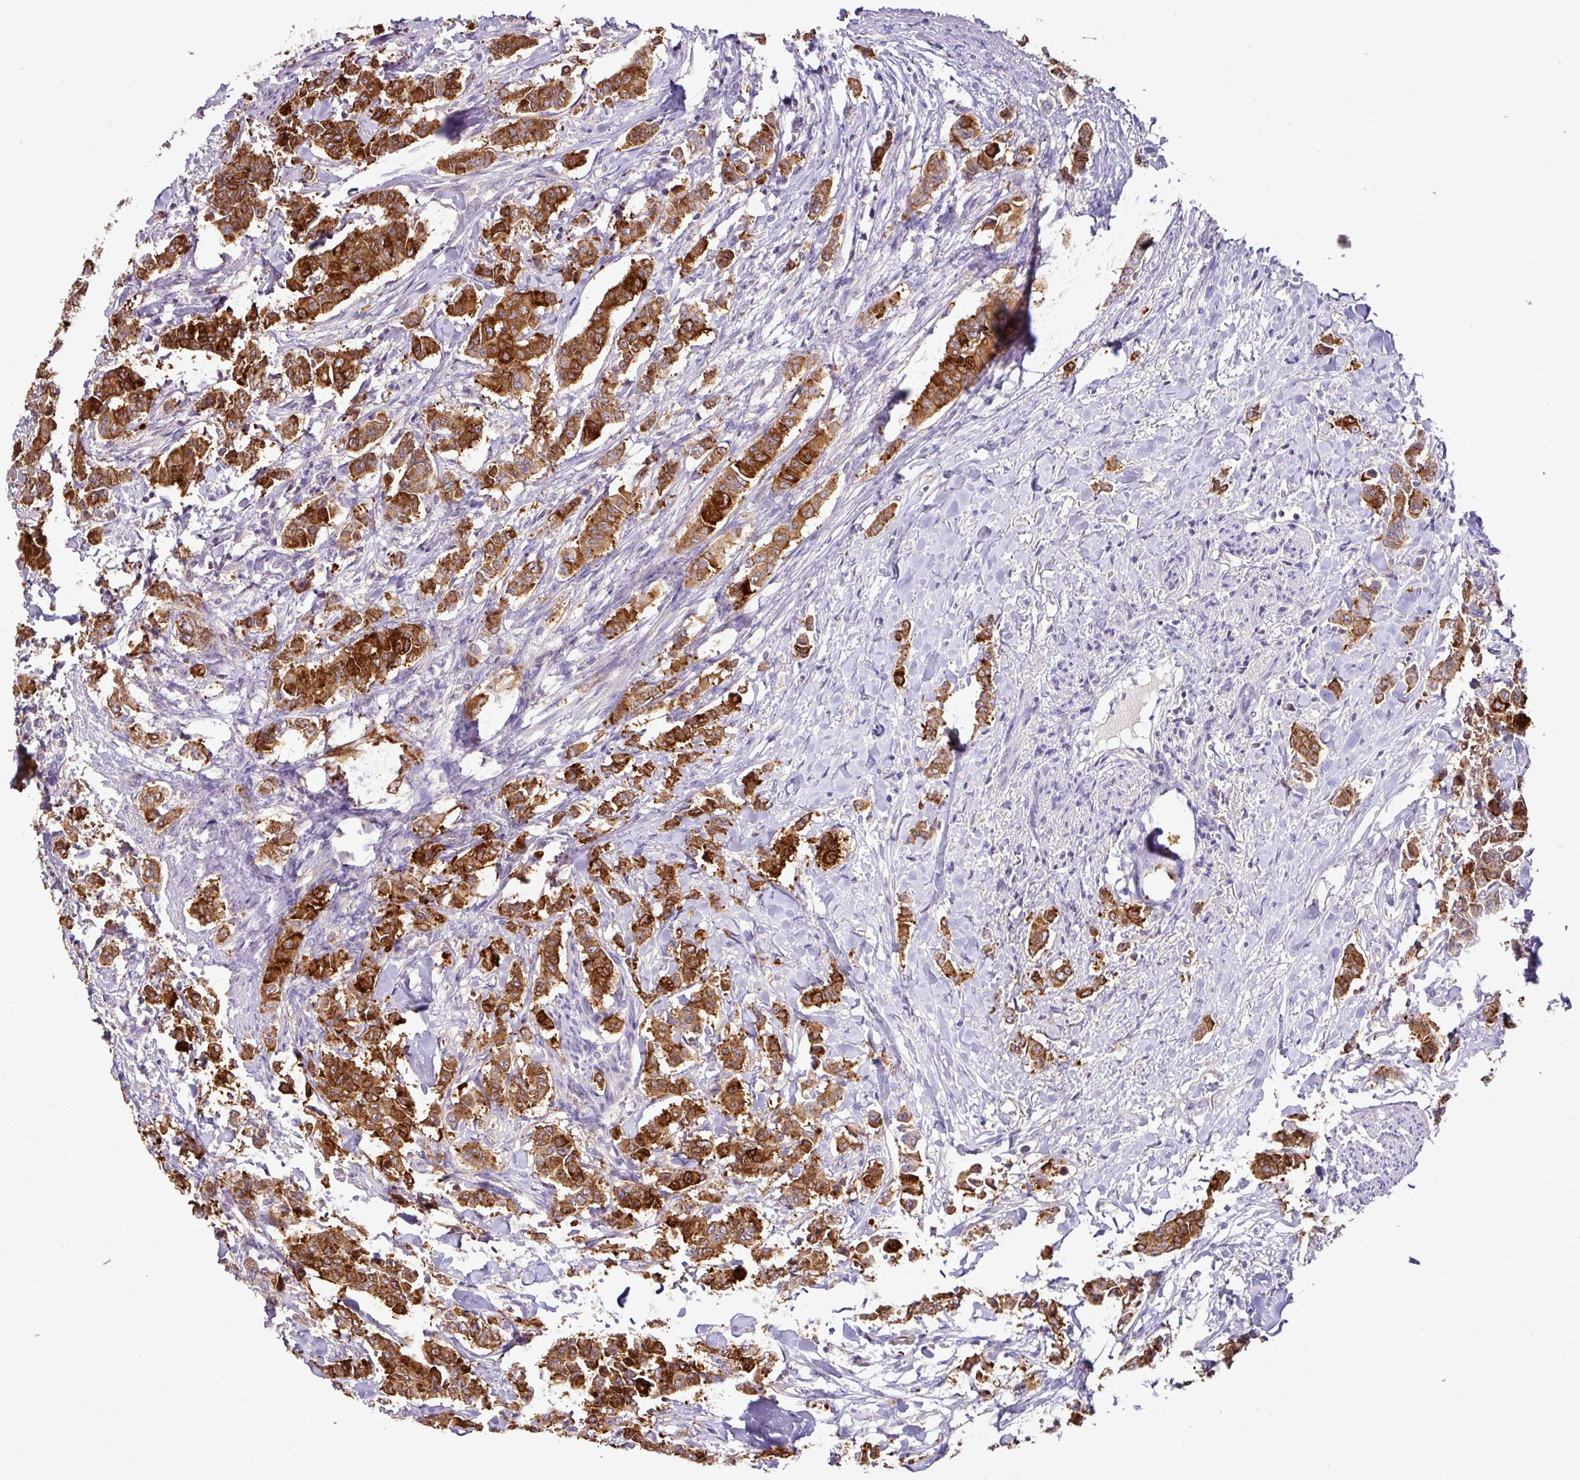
{"staining": {"intensity": "strong", "quantity": ">75%", "location": "cytoplasmic/membranous"}, "tissue": "breast cancer", "cell_type": "Tumor cells", "image_type": "cancer", "snomed": [{"axis": "morphology", "description": "Duct carcinoma"}, {"axis": "topography", "description": "Breast"}], "caption": "Approximately >75% of tumor cells in human breast cancer exhibit strong cytoplasmic/membranous protein staining as visualized by brown immunohistochemical staining.", "gene": "AGR3", "patient": {"sex": "female", "age": 40}}